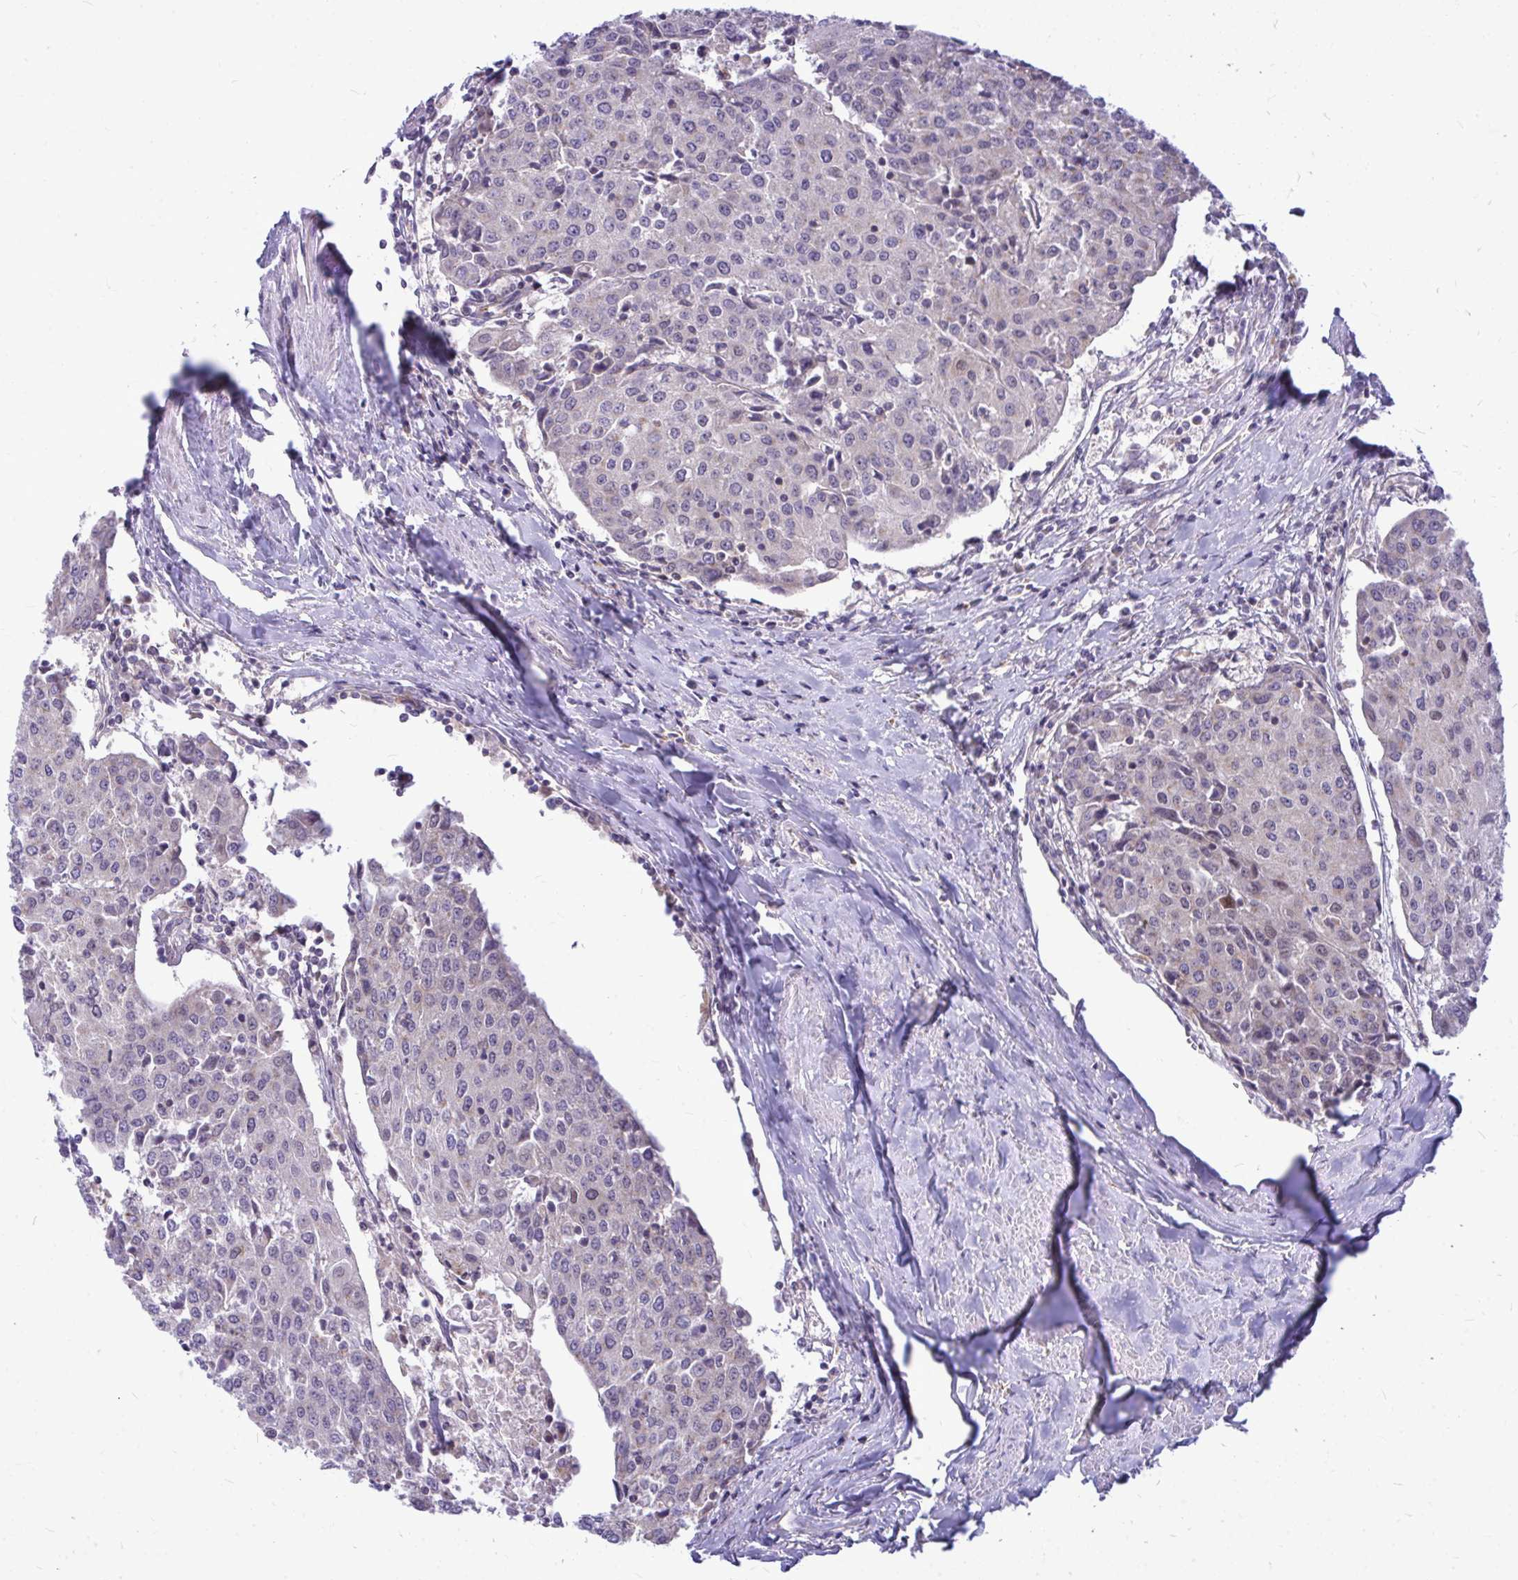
{"staining": {"intensity": "negative", "quantity": "none", "location": "none"}, "tissue": "urothelial cancer", "cell_type": "Tumor cells", "image_type": "cancer", "snomed": [{"axis": "morphology", "description": "Urothelial carcinoma, High grade"}, {"axis": "topography", "description": "Urinary bladder"}], "caption": "Urothelial cancer was stained to show a protein in brown. There is no significant expression in tumor cells.", "gene": "ZSCAN25", "patient": {"sex": "female", "age": 85}}